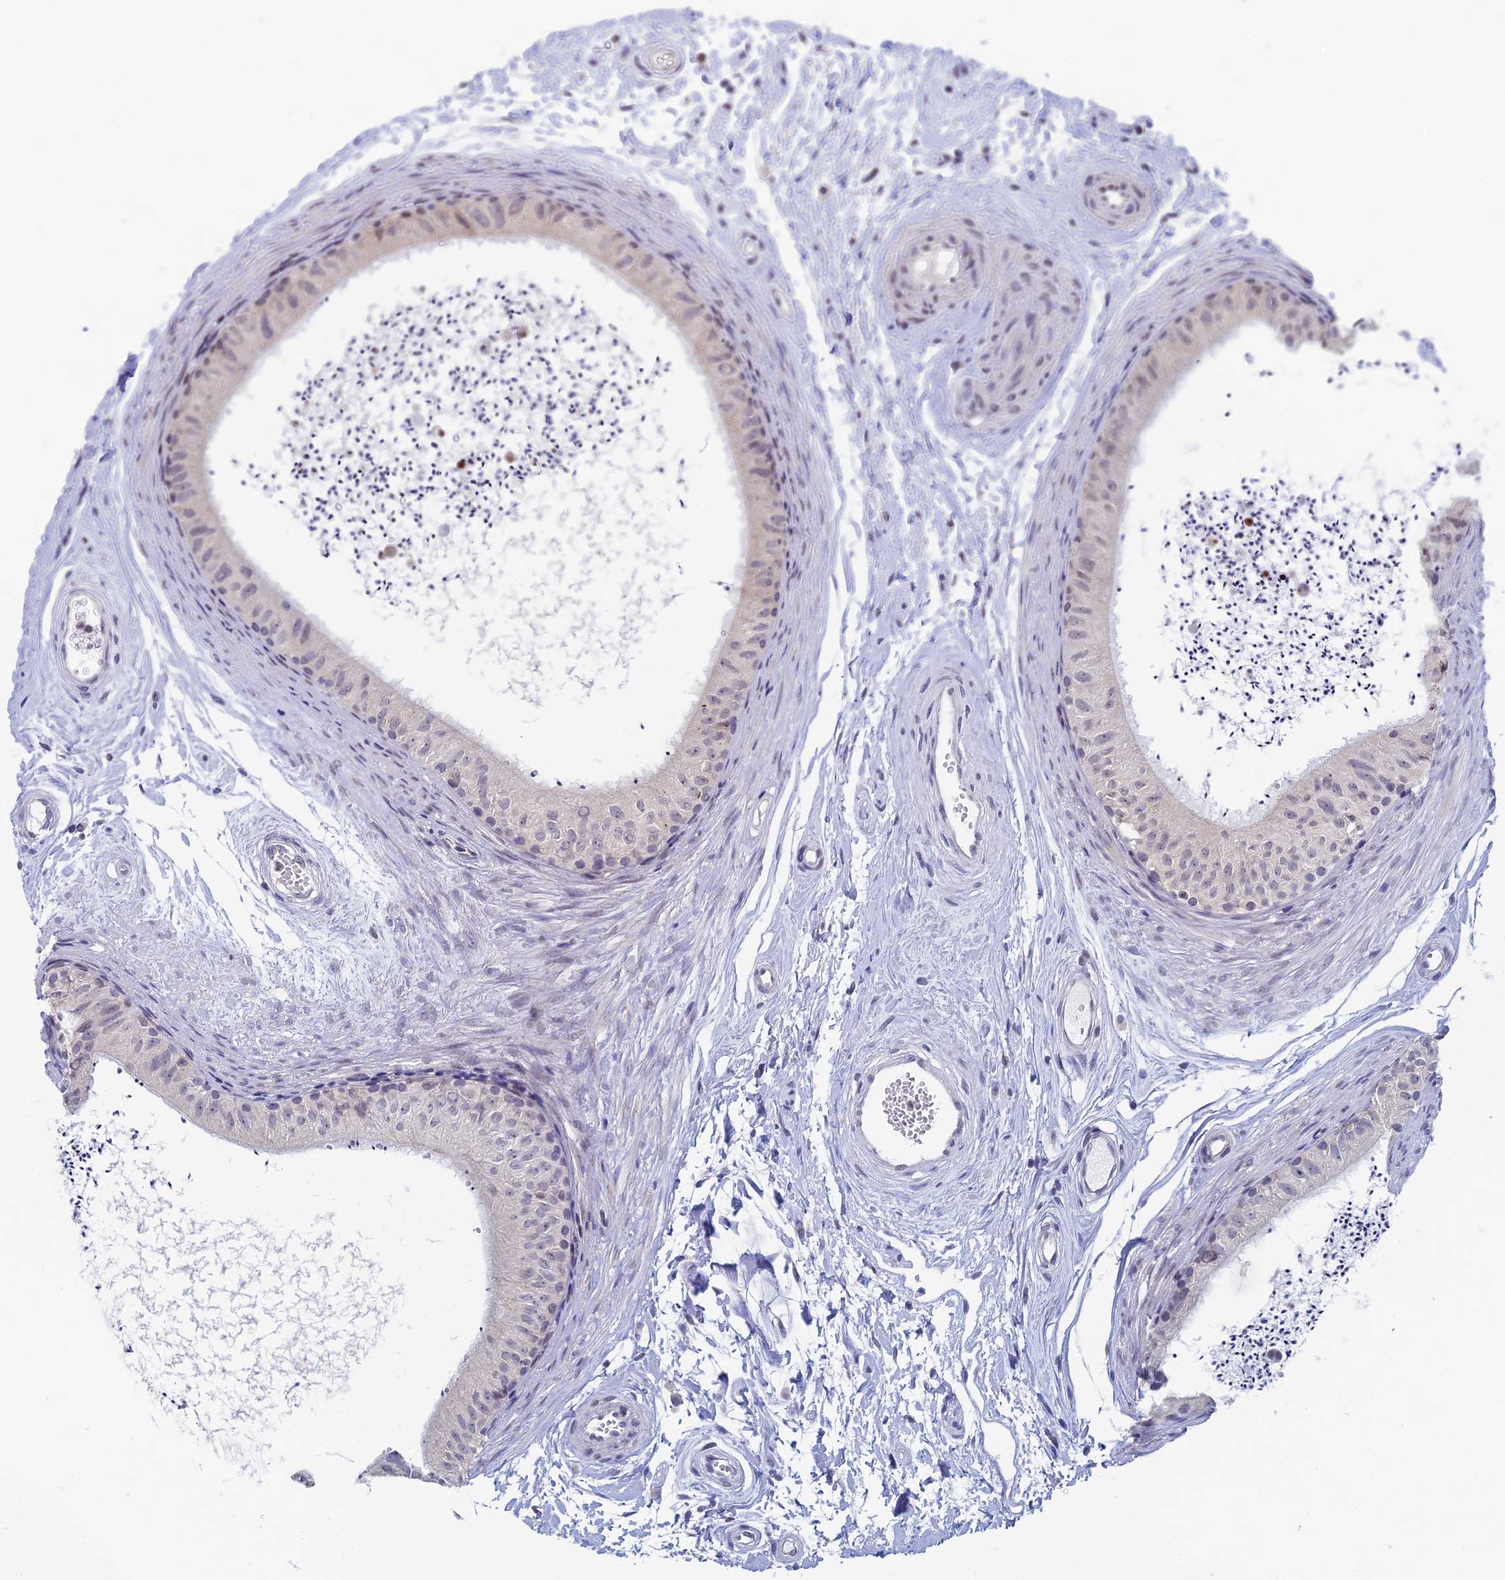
{"staining": {"intensity": "weak", "quantity": "<25%", "location": "cytoplasmic/membranous"}, "tissue": "epididymis", "cell_type": "Glandular cells", "image_type": "normal", "snomed": [{"axis": "morphology", "description": "Normal tissue, NOS"}, {"axis": "topography", "description": "Epididymis"}], "caption": "An IHC photomicrograph of unremarkable epididymis is shown. There is no staining in glandular cells of epididymis.", "gene": "PRR22", "patient": {"sex": "male", "age": 56}}